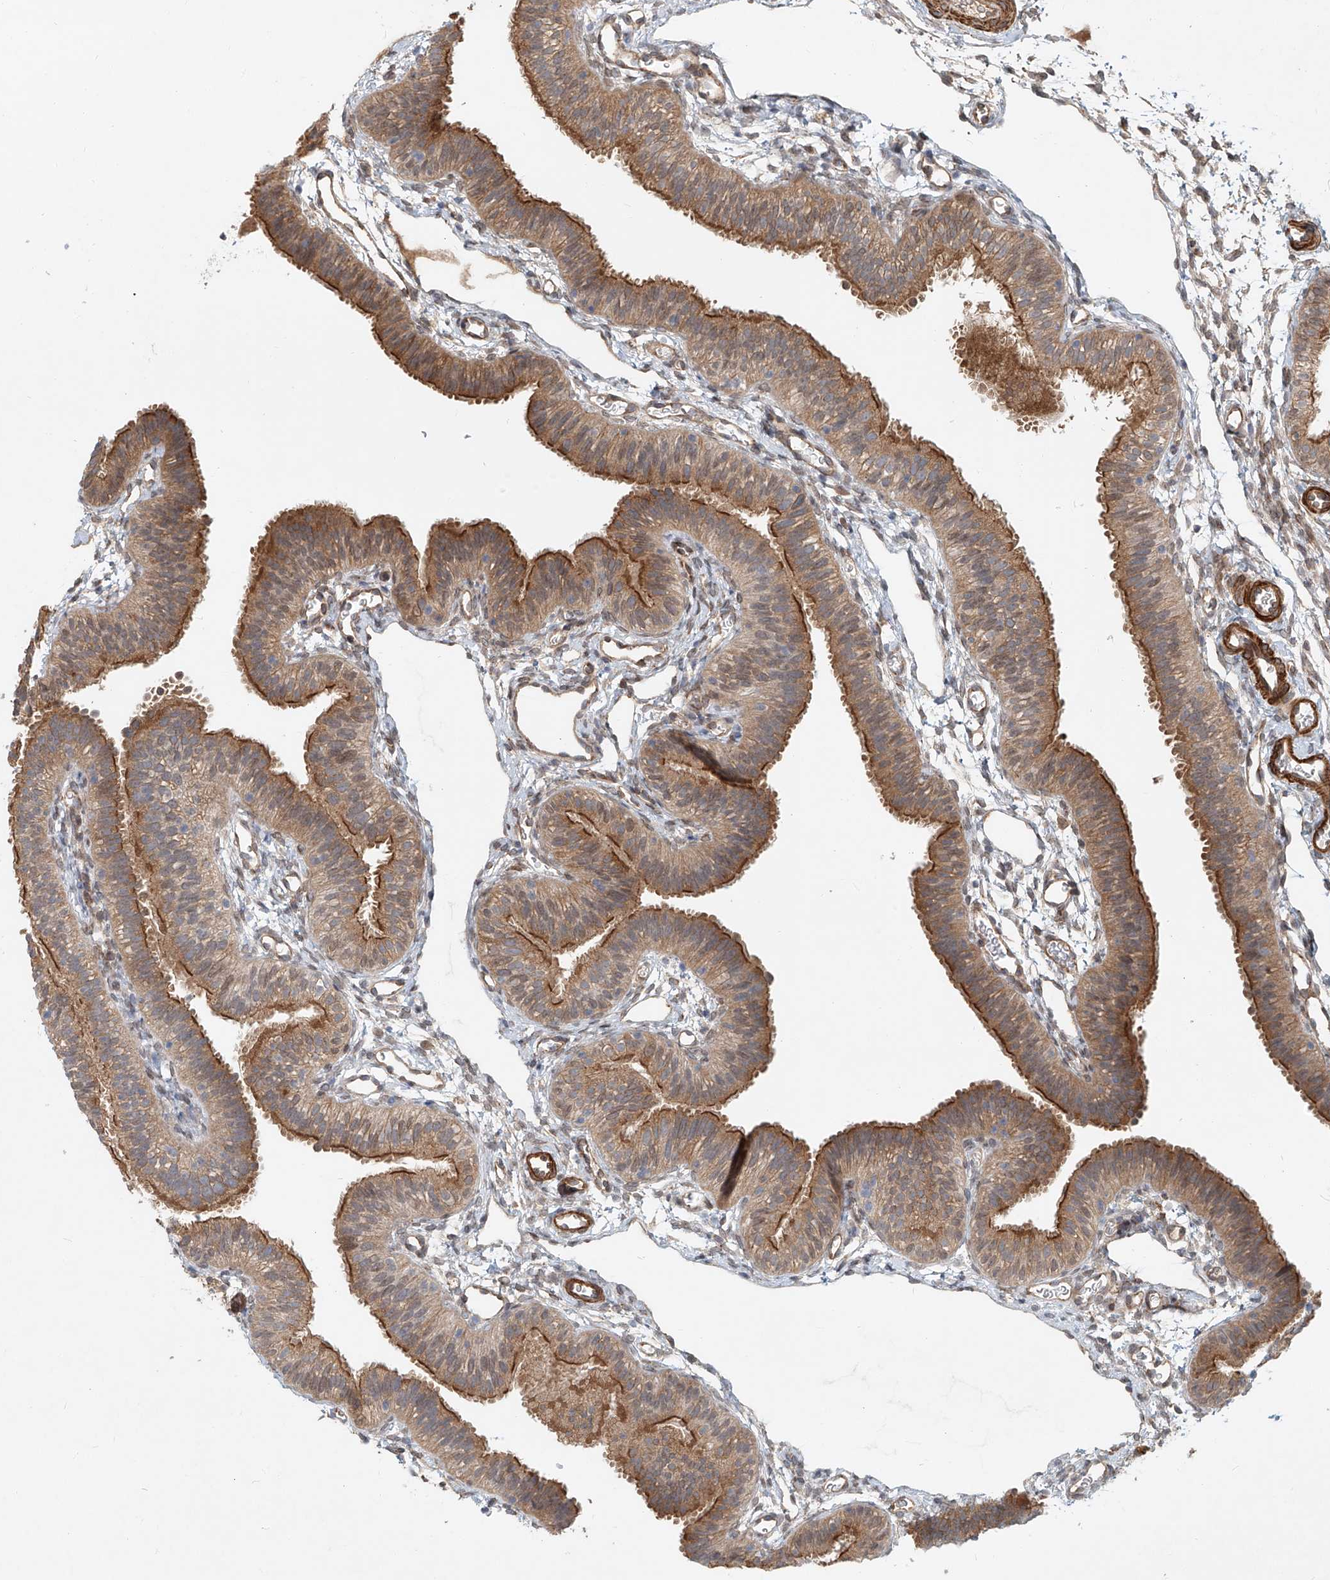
{"staining": {"intensity": "moderate", "quantity": ">75%", "location": "cytoplasmic/membranous"}, "tissue": "fallopian tube", "cell_type": "Glandular cells", "image_type": "normal", "snomed": [{"axis": "morphology", "description": "Normal tissue, NOS"}, {"axis": "topography", "description": "Fallopian tube"}], "caption": "Immunohistochemical staining of benign fallopian tube reveals medium levels of moderate cytoplasmic/membranous positivity in about >75% of glandular cells.", "gene": "SASH1", "patient": {"sex": "female", "age": 35}}